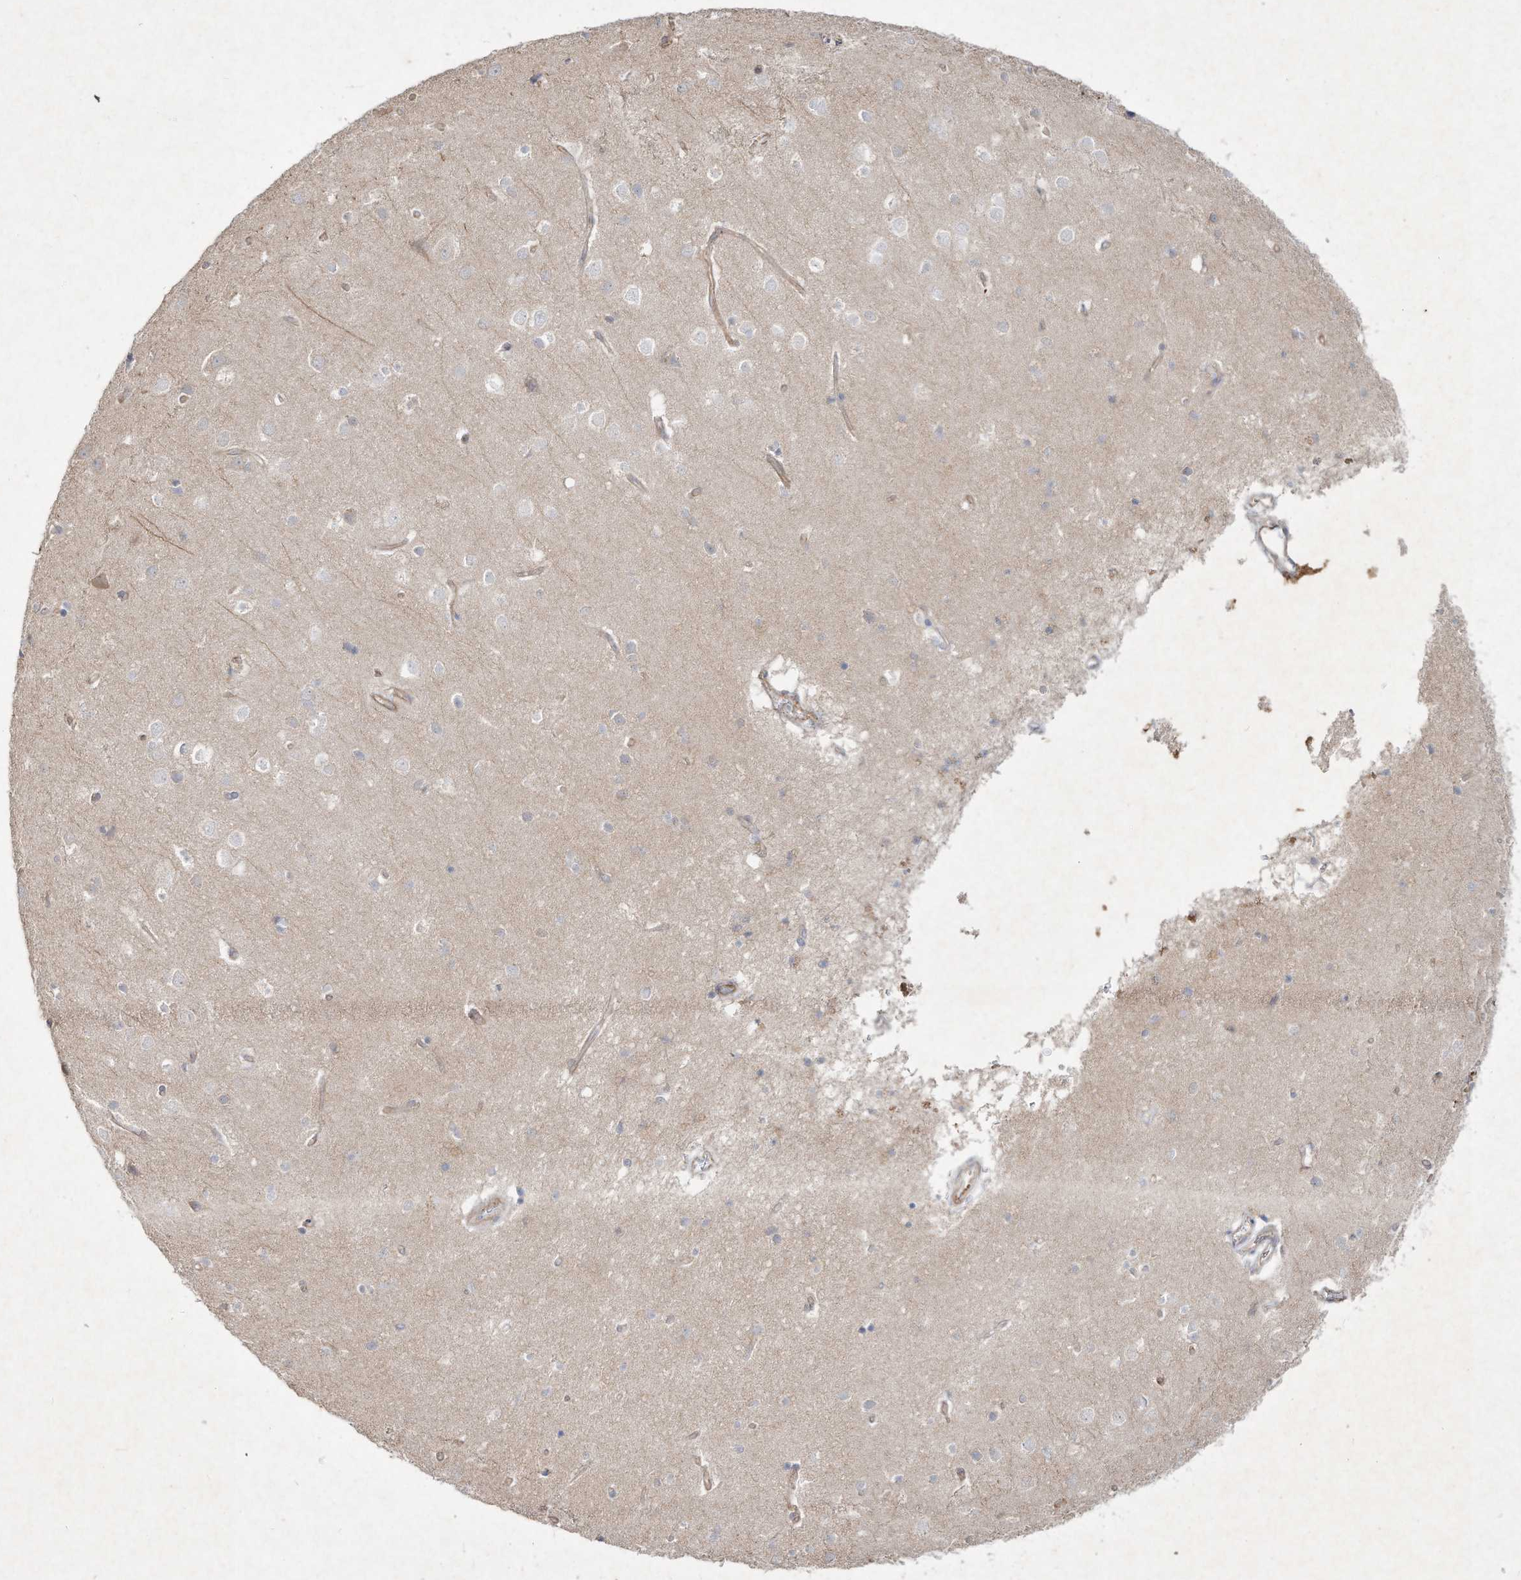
{"staining": {"intensity": "moderate", "quantity": ">75%", "location": "cytoplasmic/membranous"}, "tissue": "cerebral cortex", "cell_type": "Endothelial cells", "image_type": "normal", "snomed": [{"axis": "morphology", "description": "Normal tissue, NOS"}, {"axis": "topography", "description": "Cerebral cortex"}], "caption": "Immunohistochemistry of benign human cerebral cortex demonstrates medium levels of moderate cytoplasmic/membranous staining in approximately >75% of endothelial cells.", "gene": "HTR5A", "patient": {"sex": "male", "age": 54}}